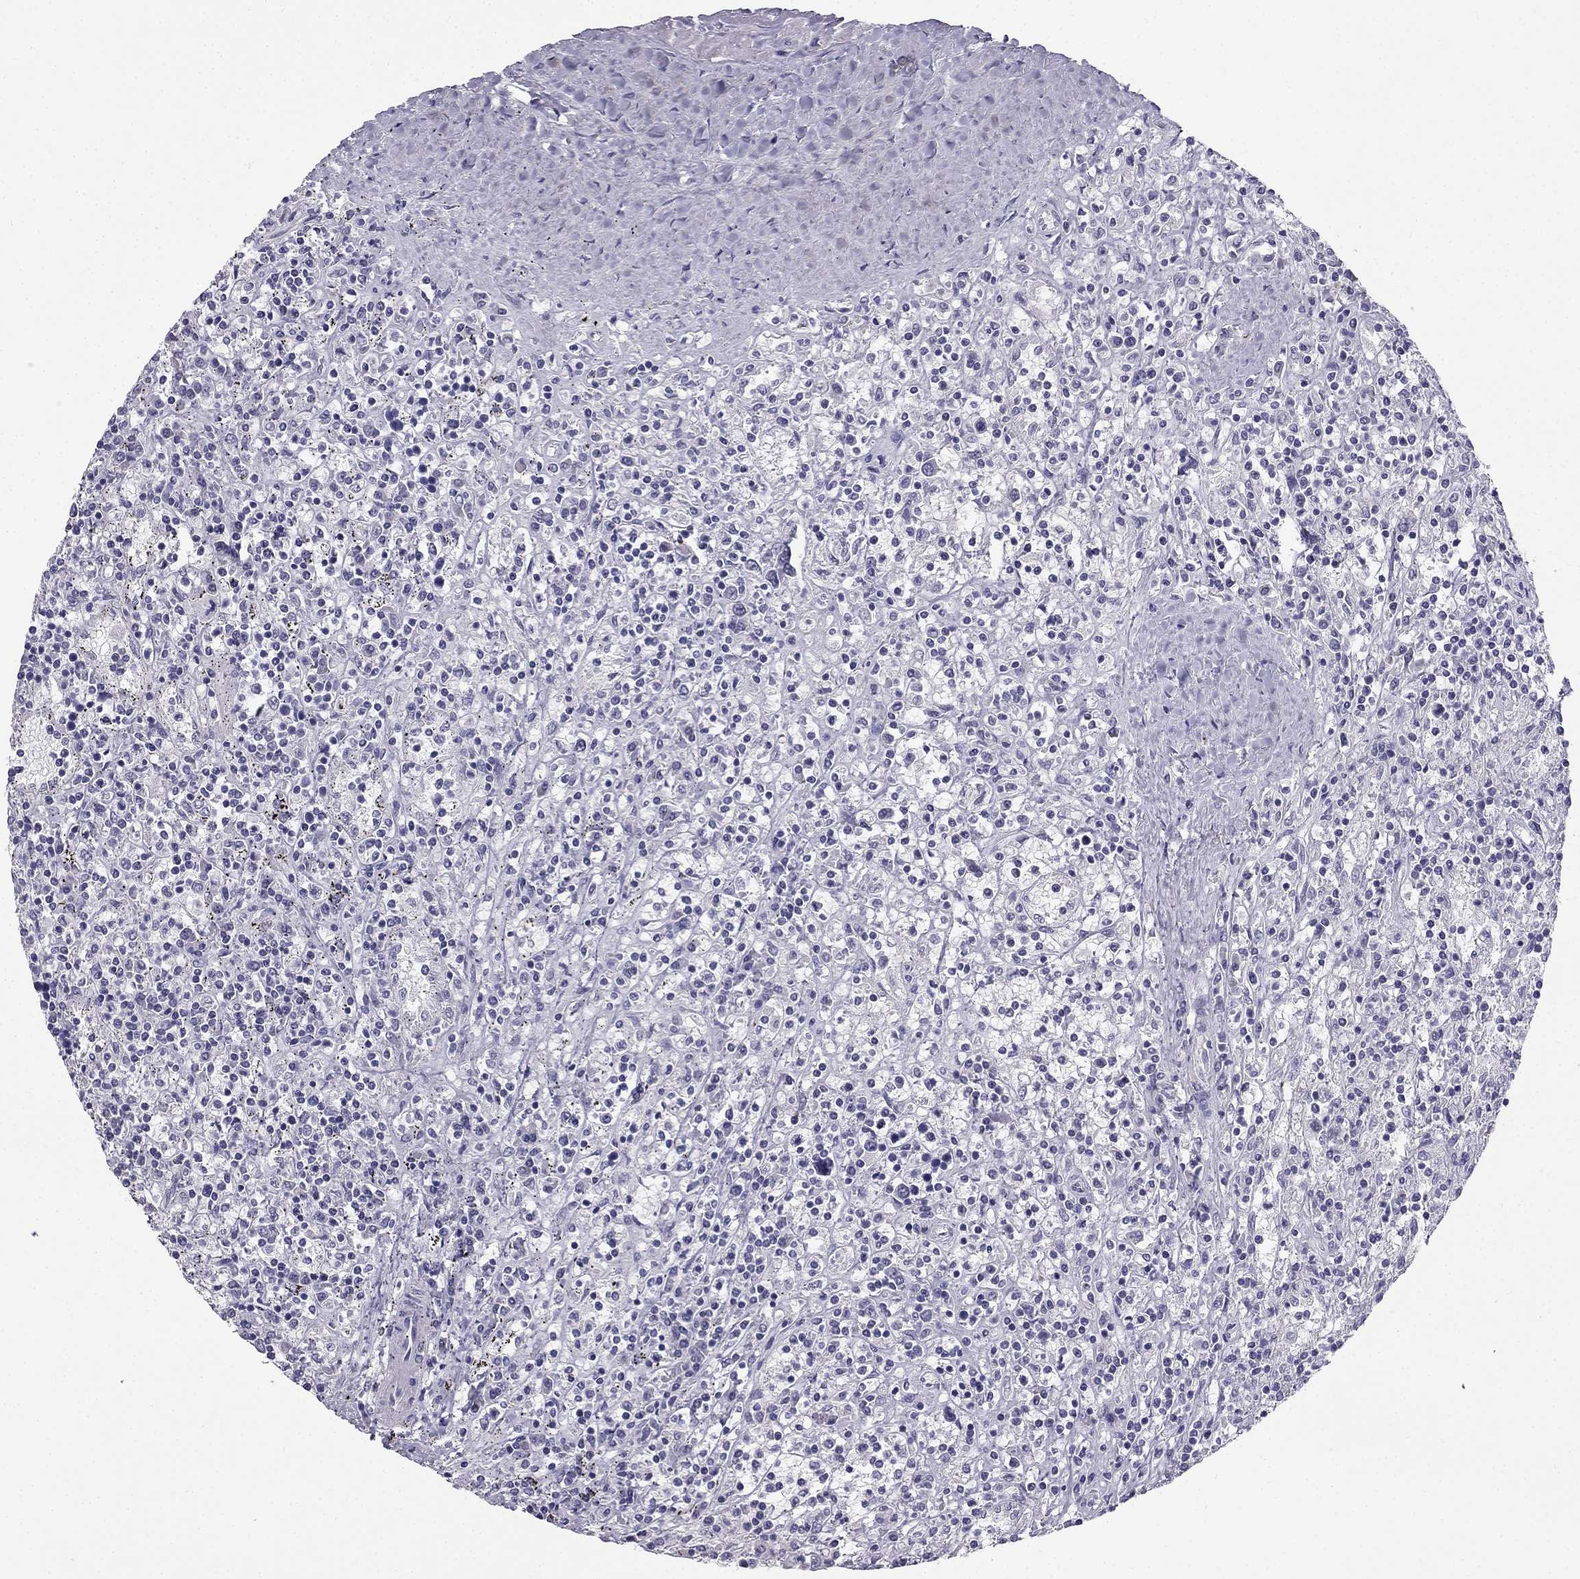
{"staining": {"intensity": "negative", "quantity": "none", "location": "none"}, "tissue": "lymphoma", "cell_type": "Tumor cells", "image_type": "cancer", "snomed": [{"axis": "morphology", "description": "Malignant lymphoma, non-Hodgkin's type, Low grade"}, {"axis": "topography", "description": "Spleen"}], "caption": "This is a photomicrograph of IHC staining of low-grade malignant lymphoma, non-Hodgkin's type, which shows no positivity in tumor cells. (Stains: DAB (3,3'-diaminobenzidine) immunohistochemistry with hematoxylin counter stain, Microscopy: brightfield microscopy at high magnification).", "gene": "HSFX1", "patient": {"sex": "male", "age": 62}}